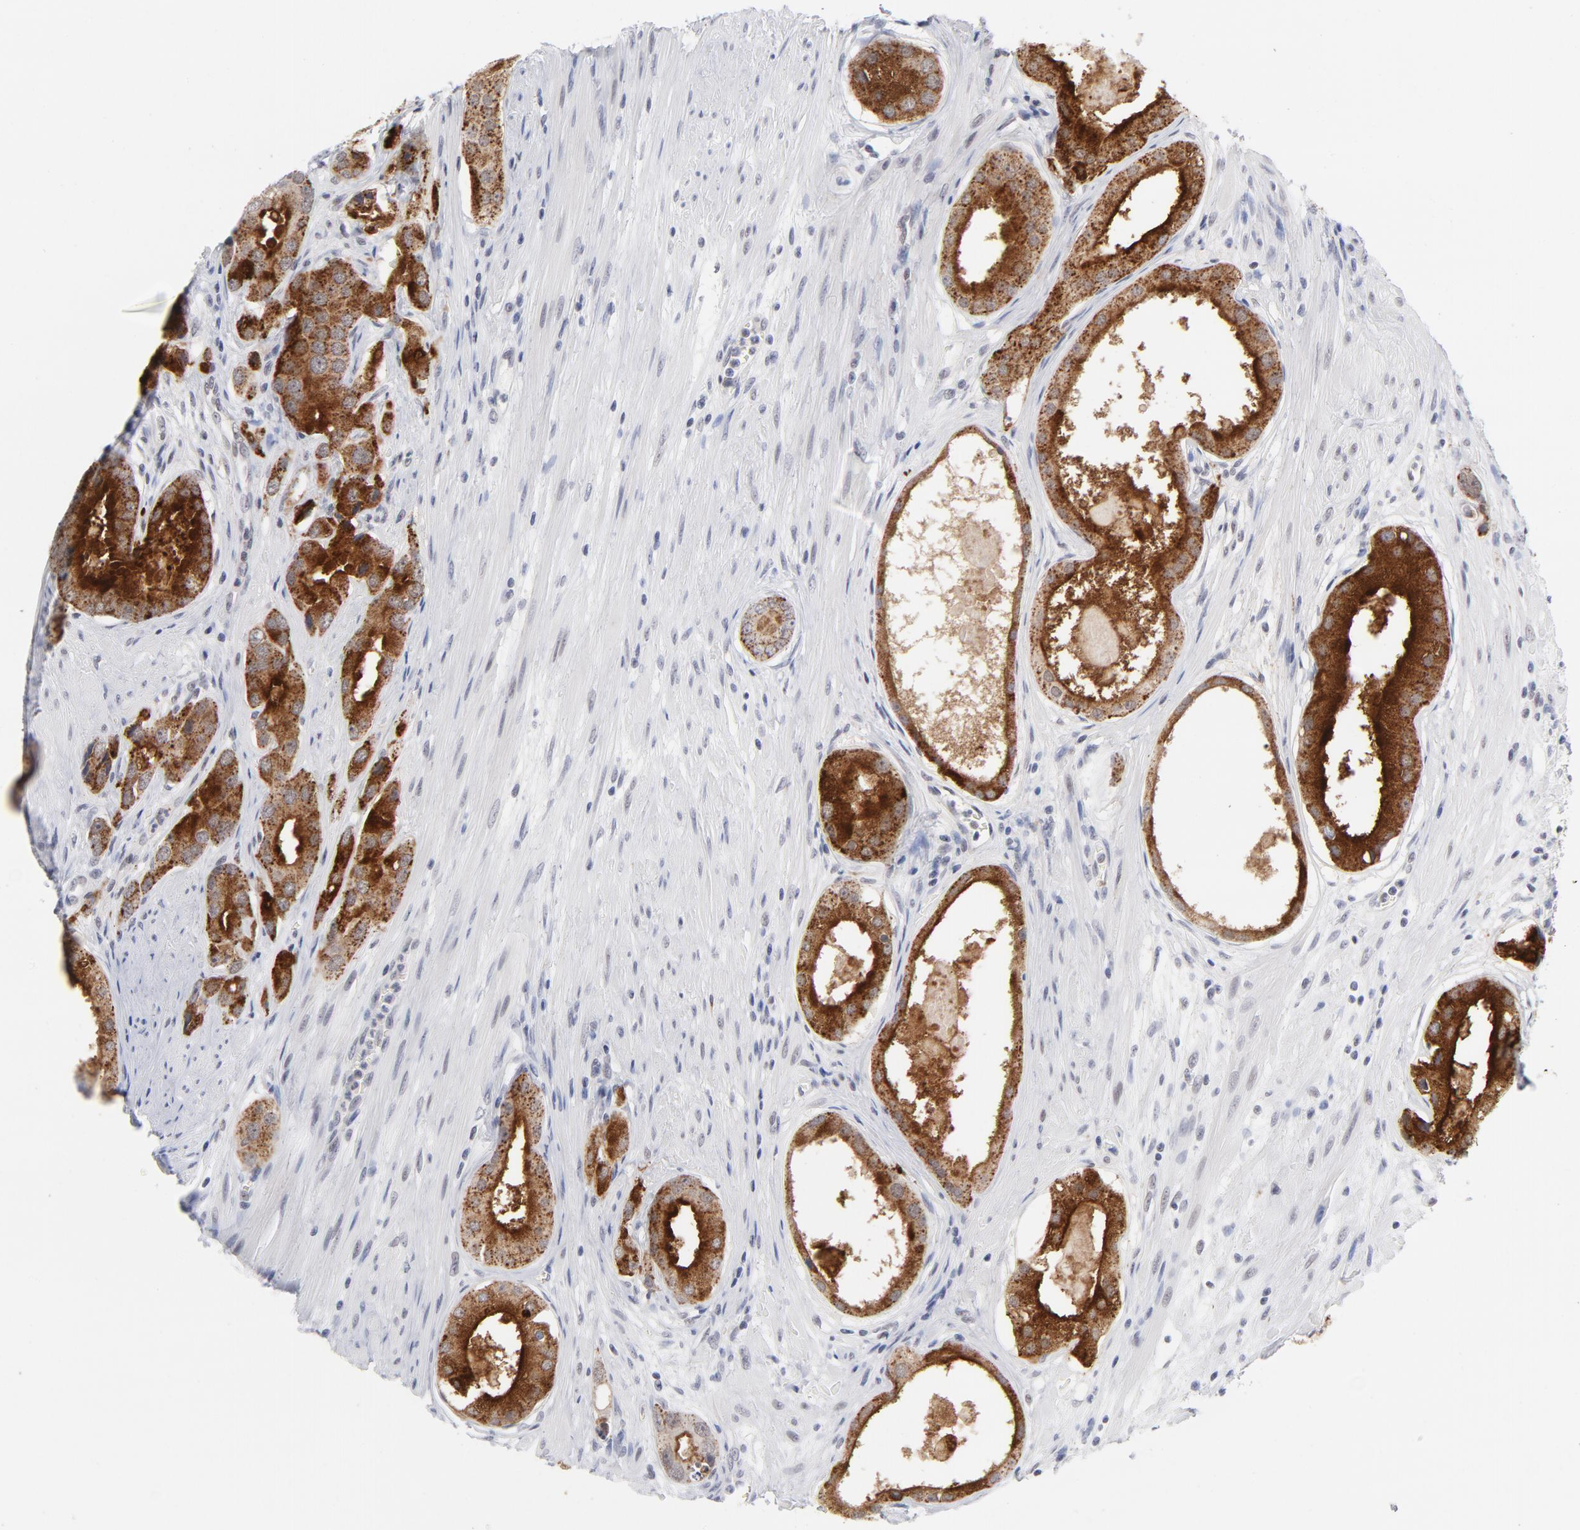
{"staining": {"intensity": "strong", "quantity": "25%-75%", "location": "cytoplasmic/membranous"}, "tissue": "prostate cancer", "cell_type": "Tumor cells", "image_type": "cancer", "snomed": [{"axis": "morphology", "description": "Adenocarcinoma, Medium grade"}, {"axis": "topography", "description": "Prostate"}], "caption": "An immunohistochemistry histopathology image of tumor tissue is shown. Protein staining in brown shows strong cytoplasmic/membranous positivity in prostate cancer within tumor cells.", "gene": "BAP1", "patient": {"sex": "male", "age": 53}}